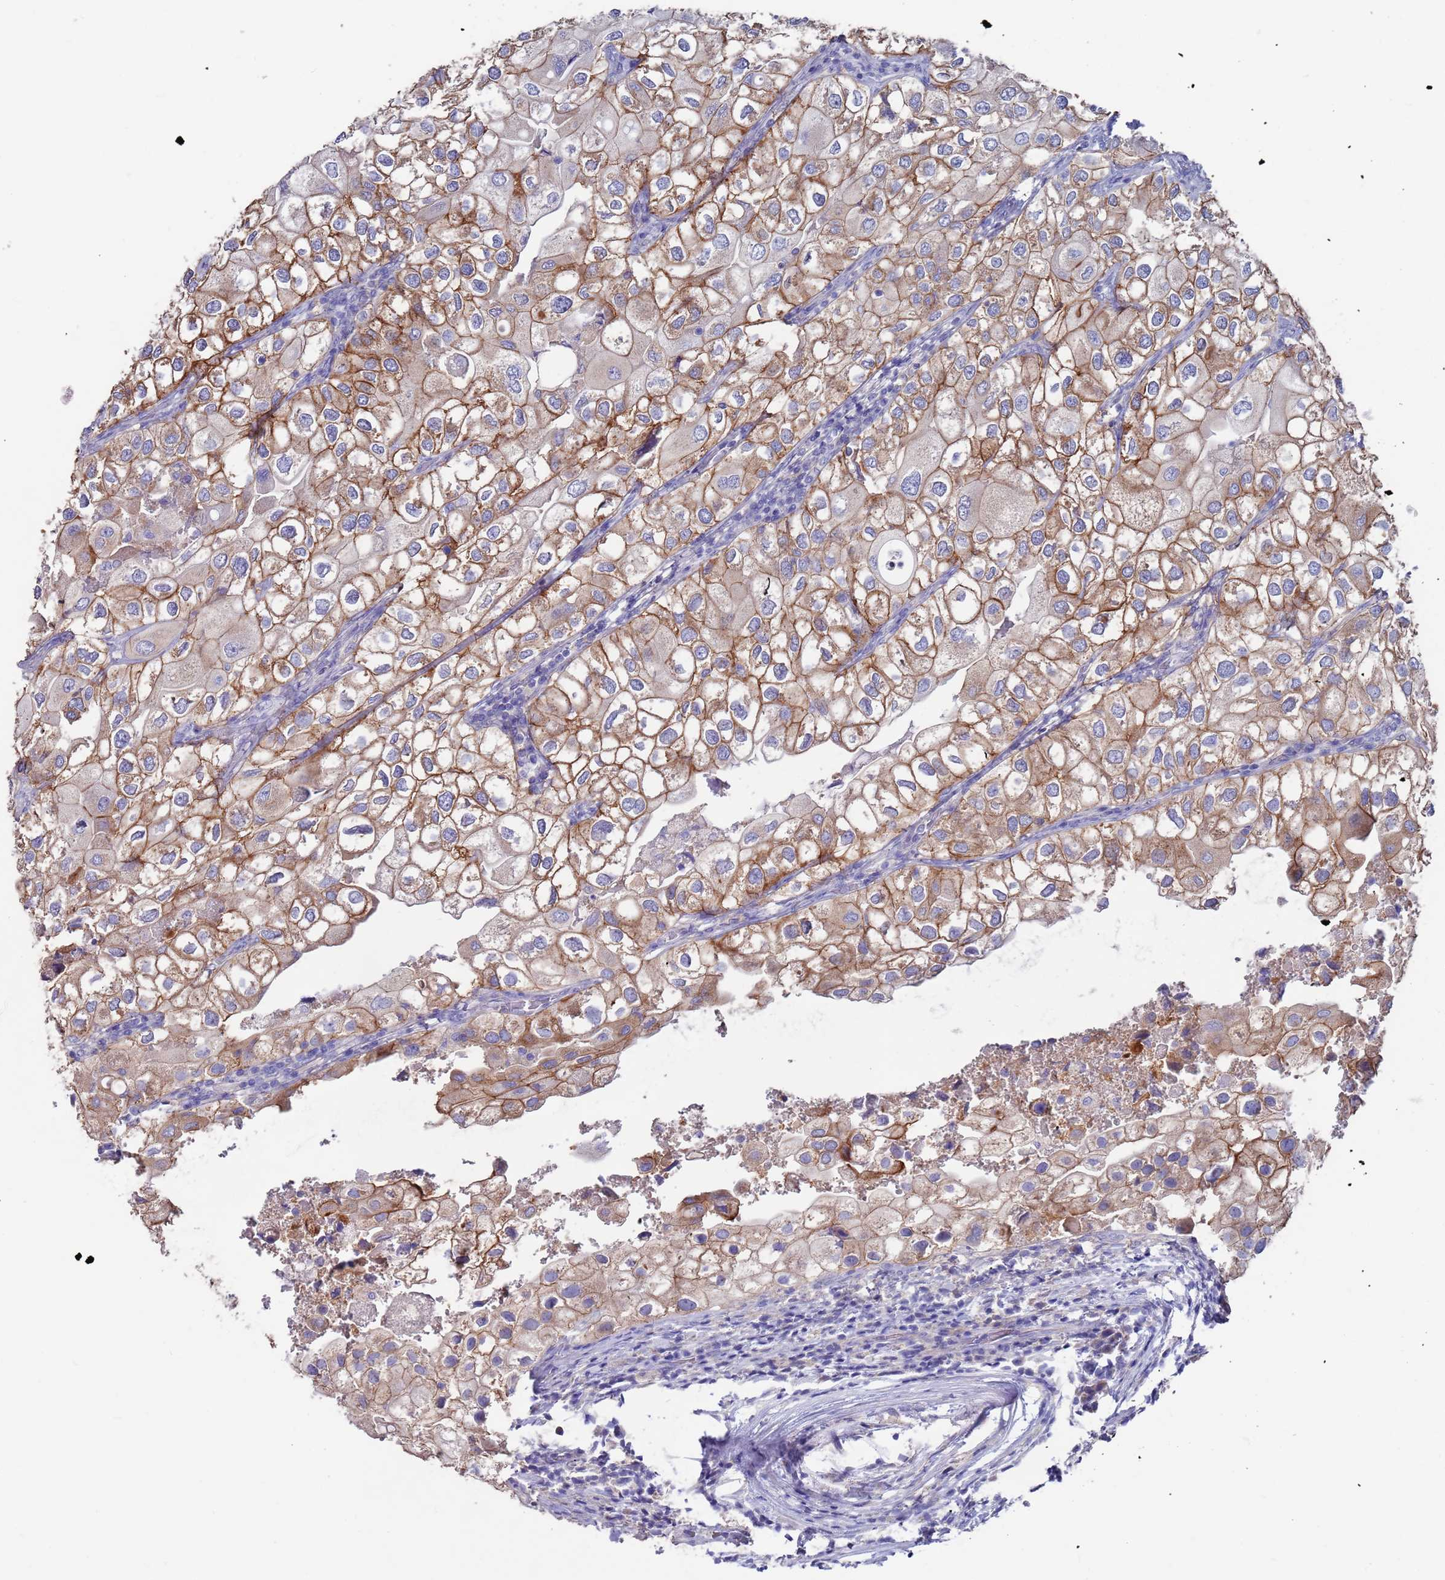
{"staining": {"intensity": "moderate", "quantity": "25%-75%", "location": "cytoplasmic/membranous"}, "tissue": "urothelial cancer", "cell_type": "Tumor cells", "image_type": "cancer", "snomed": [{"axis": "morphology", "description": "Urothelial carcinoma, High grade"}, {"axis": "topography", "description": "Urinary bladder"}], "caption": "Immunohistochemistry (IHC) image of human urothelial carcinoma (high-grade) stained for a protein (brown), which shows medium levels of moderate cytoplasmic/membranous staining in about 25%-75% of tumor cells.", "gene": "KRTCAP3", "patient": {"sex": "male", "age": 64}}